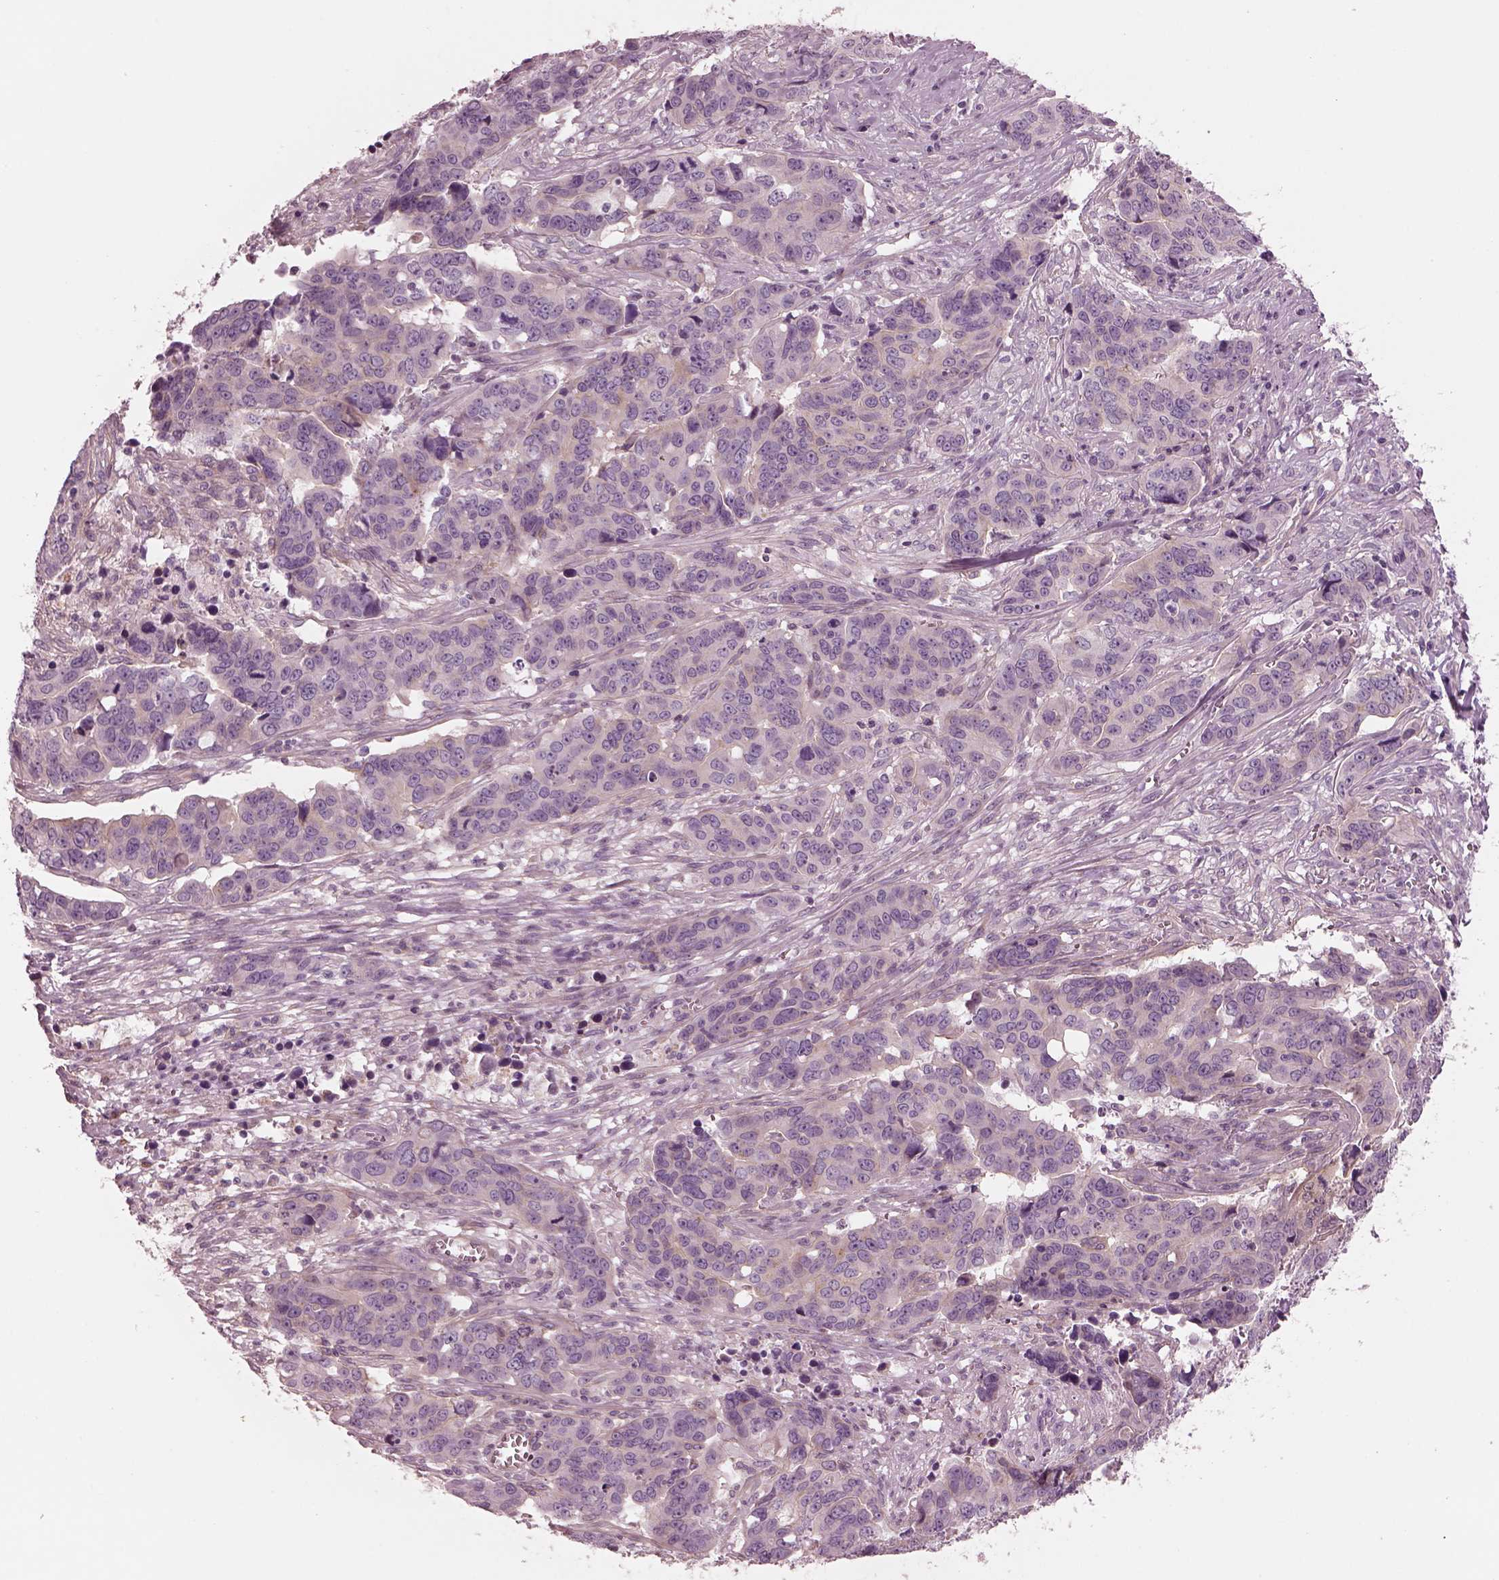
{"staining": {"intensity": "negative", "quantity": "none", "location": "none"}, "tissue": "ovarian cancer", "cell_type": "Tumor cells", "image_type": "cancer", "snomed": [{"axis": "morphology", "description": "Carcinoma, endometroid"}, {"axis": "topography", "description": "Ovary"}], "caption": "Immunohistochemistry of human ovarian cancer reveals no expression in tumor cells.", "gene": "ELAPOR1", "patient": {"sex": "female", "age": 78}}